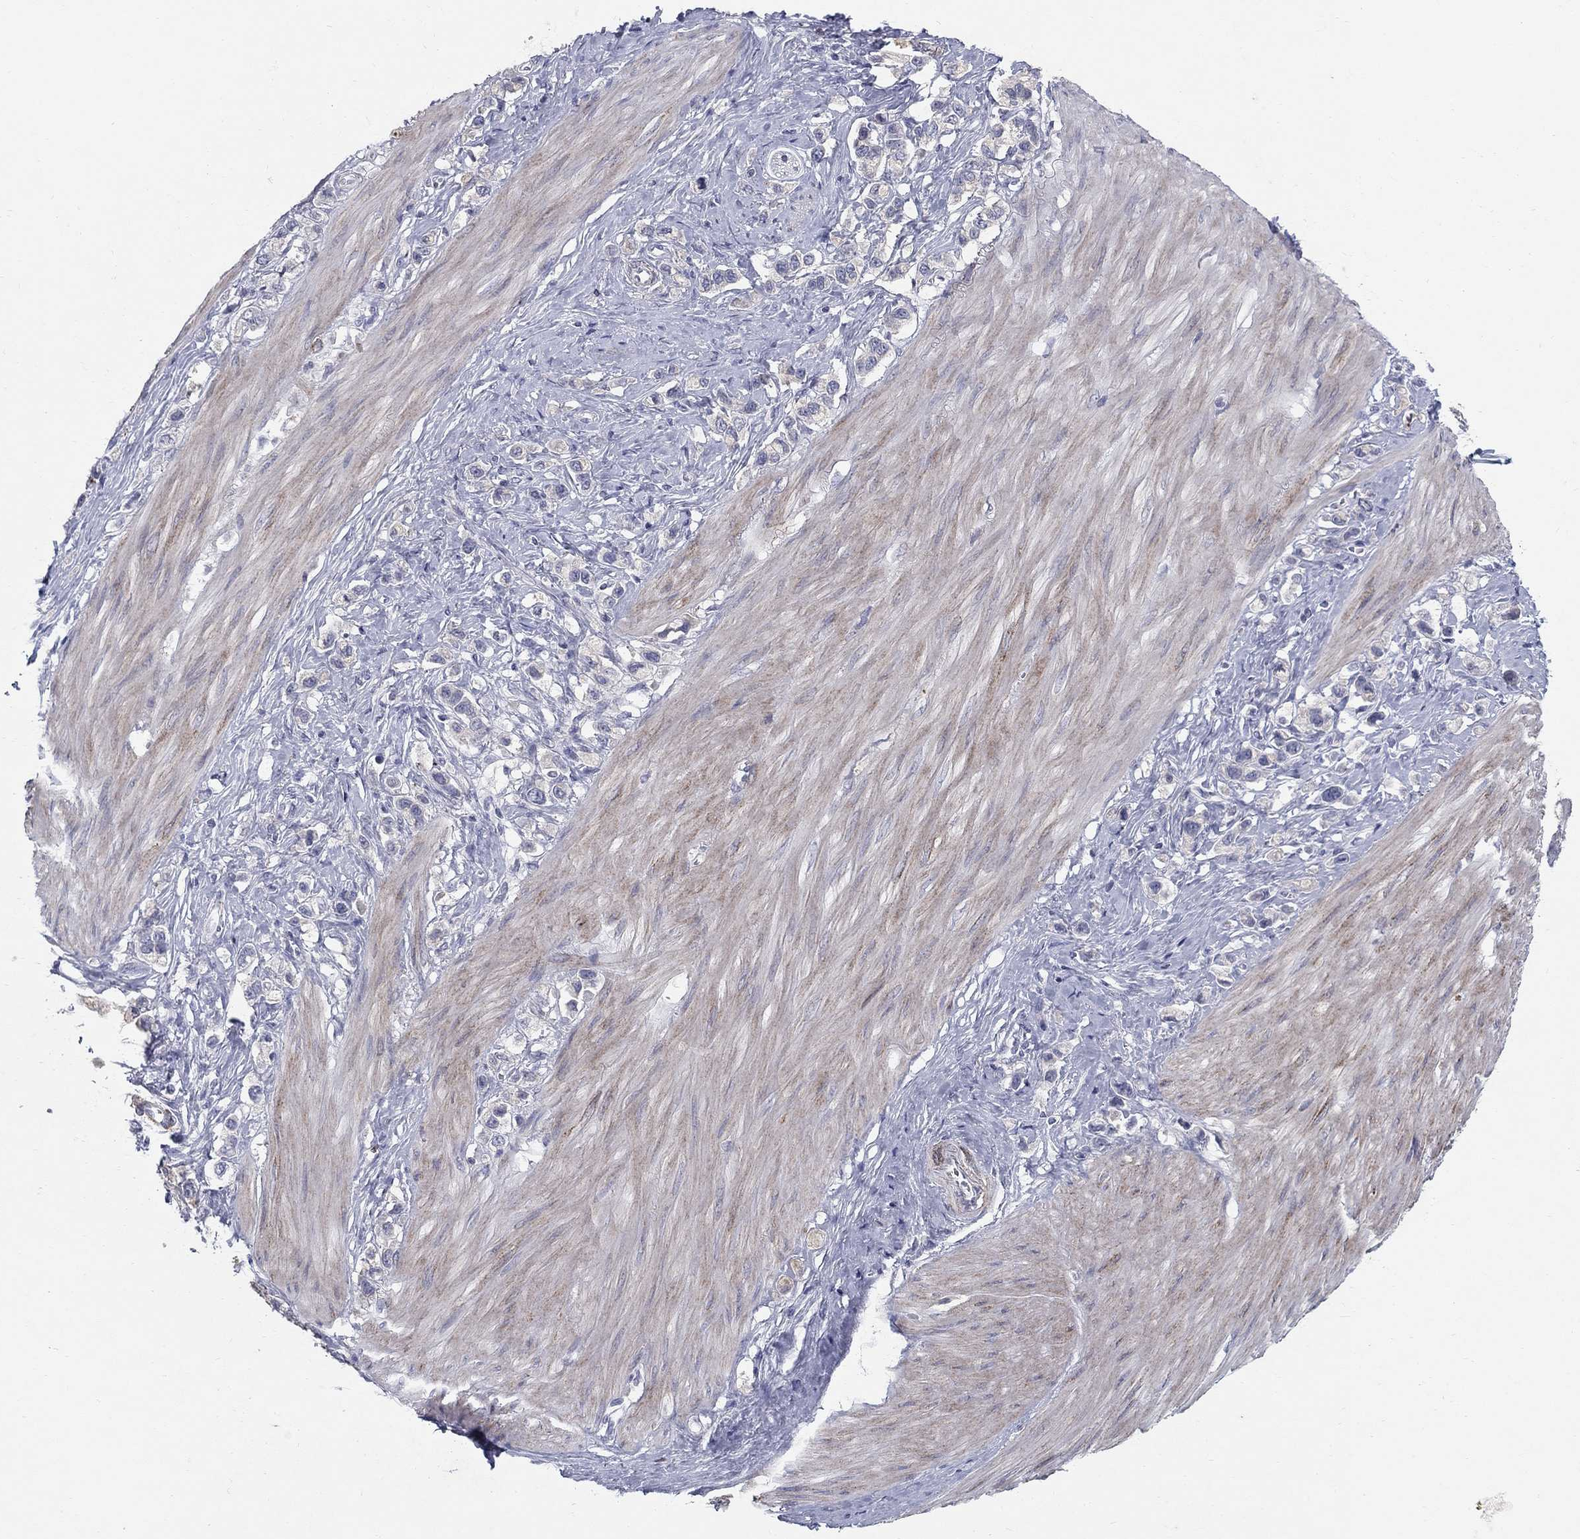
{"staining": {"intensity": "negative", "quantity": "none", "location": "none"}, "tissue": "stomach cancer", "cell_type": "Tumor cells", "image_type": "cancer", "snomed": [{"axis": "morphology", "description": "Normal tissue, NOS"}, {"axis": "morphology", "description": "Adenocarcinoma, NOS"}, {"axis": "morphology", "description": "Adenocarcinoma, High grade"}, {"axis": "topography", "description": "Stomach, upper"}, {"axis": "topography", "description": "Stomach"}], "caption": "High power microscopy image of an immunohistochemistry (IHC) micrograph of high-grade adenocarcinoma (stomach), revealing no significant staining in tumor cells.", "gene": "NTRK2", "patient": {"sex": "female", "age": 65}}